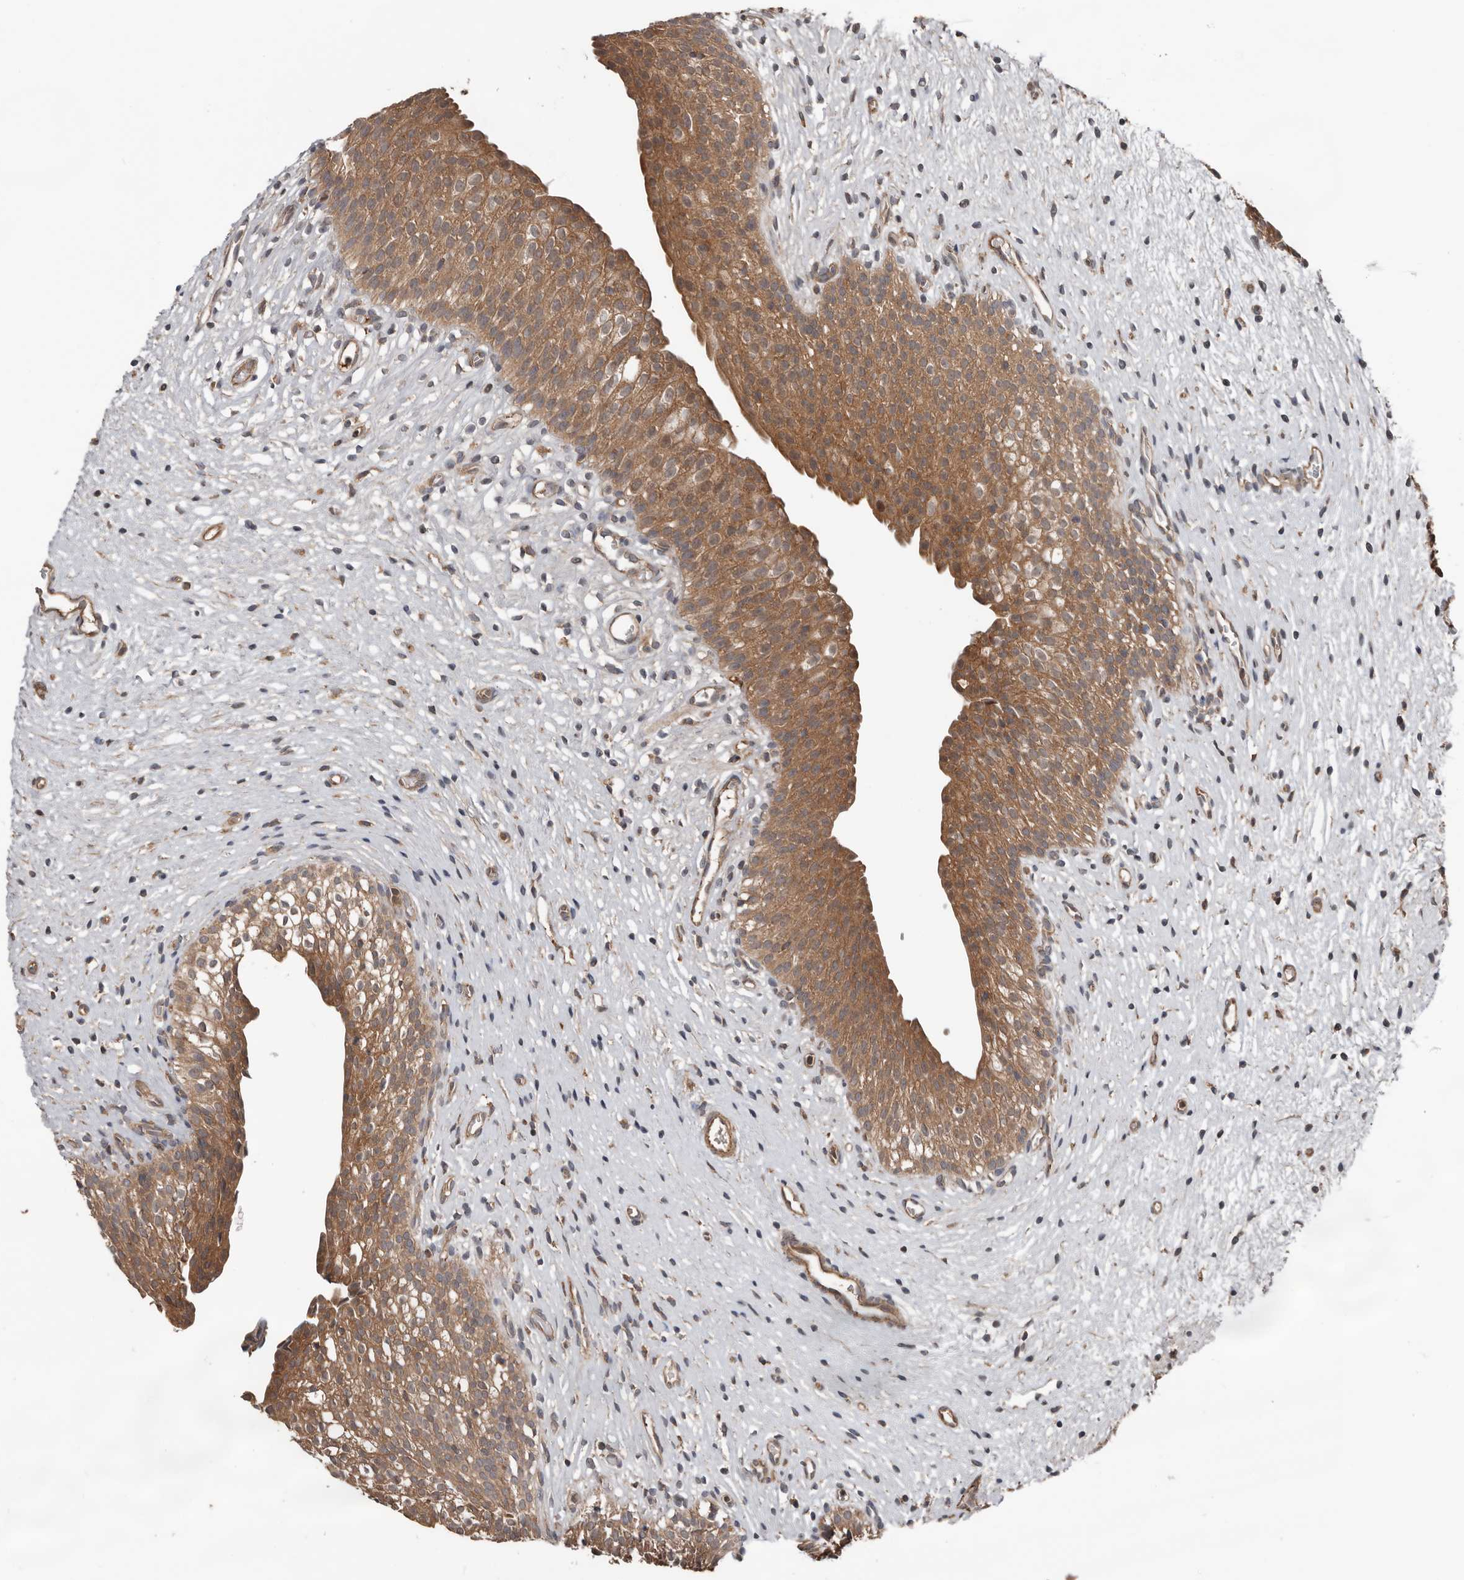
{"staining": {"intensity": "moderate", "quantity": ">75%", "location": "cytoplasmic/membranous"}, "tissue": "urinary bladder", "cell_type": "Urothelial cells", "image_type": "normal", "snomed": [{"axis": "morphology", "description": "Normal tissue, NOS"}, {"axis": "topography", "description": "Urinary bladder"}], "caption": "Immunohistochemistry (IHC) micrograph of benign urinary bladder stained for a protein (brown), which demonstrates medium levels of moderate cytoplasmic/membranous positivity in approximately >75% of urothelial cells.", "gene": "DNAJB4", "patient": {"sex": "male", "age": 1}}